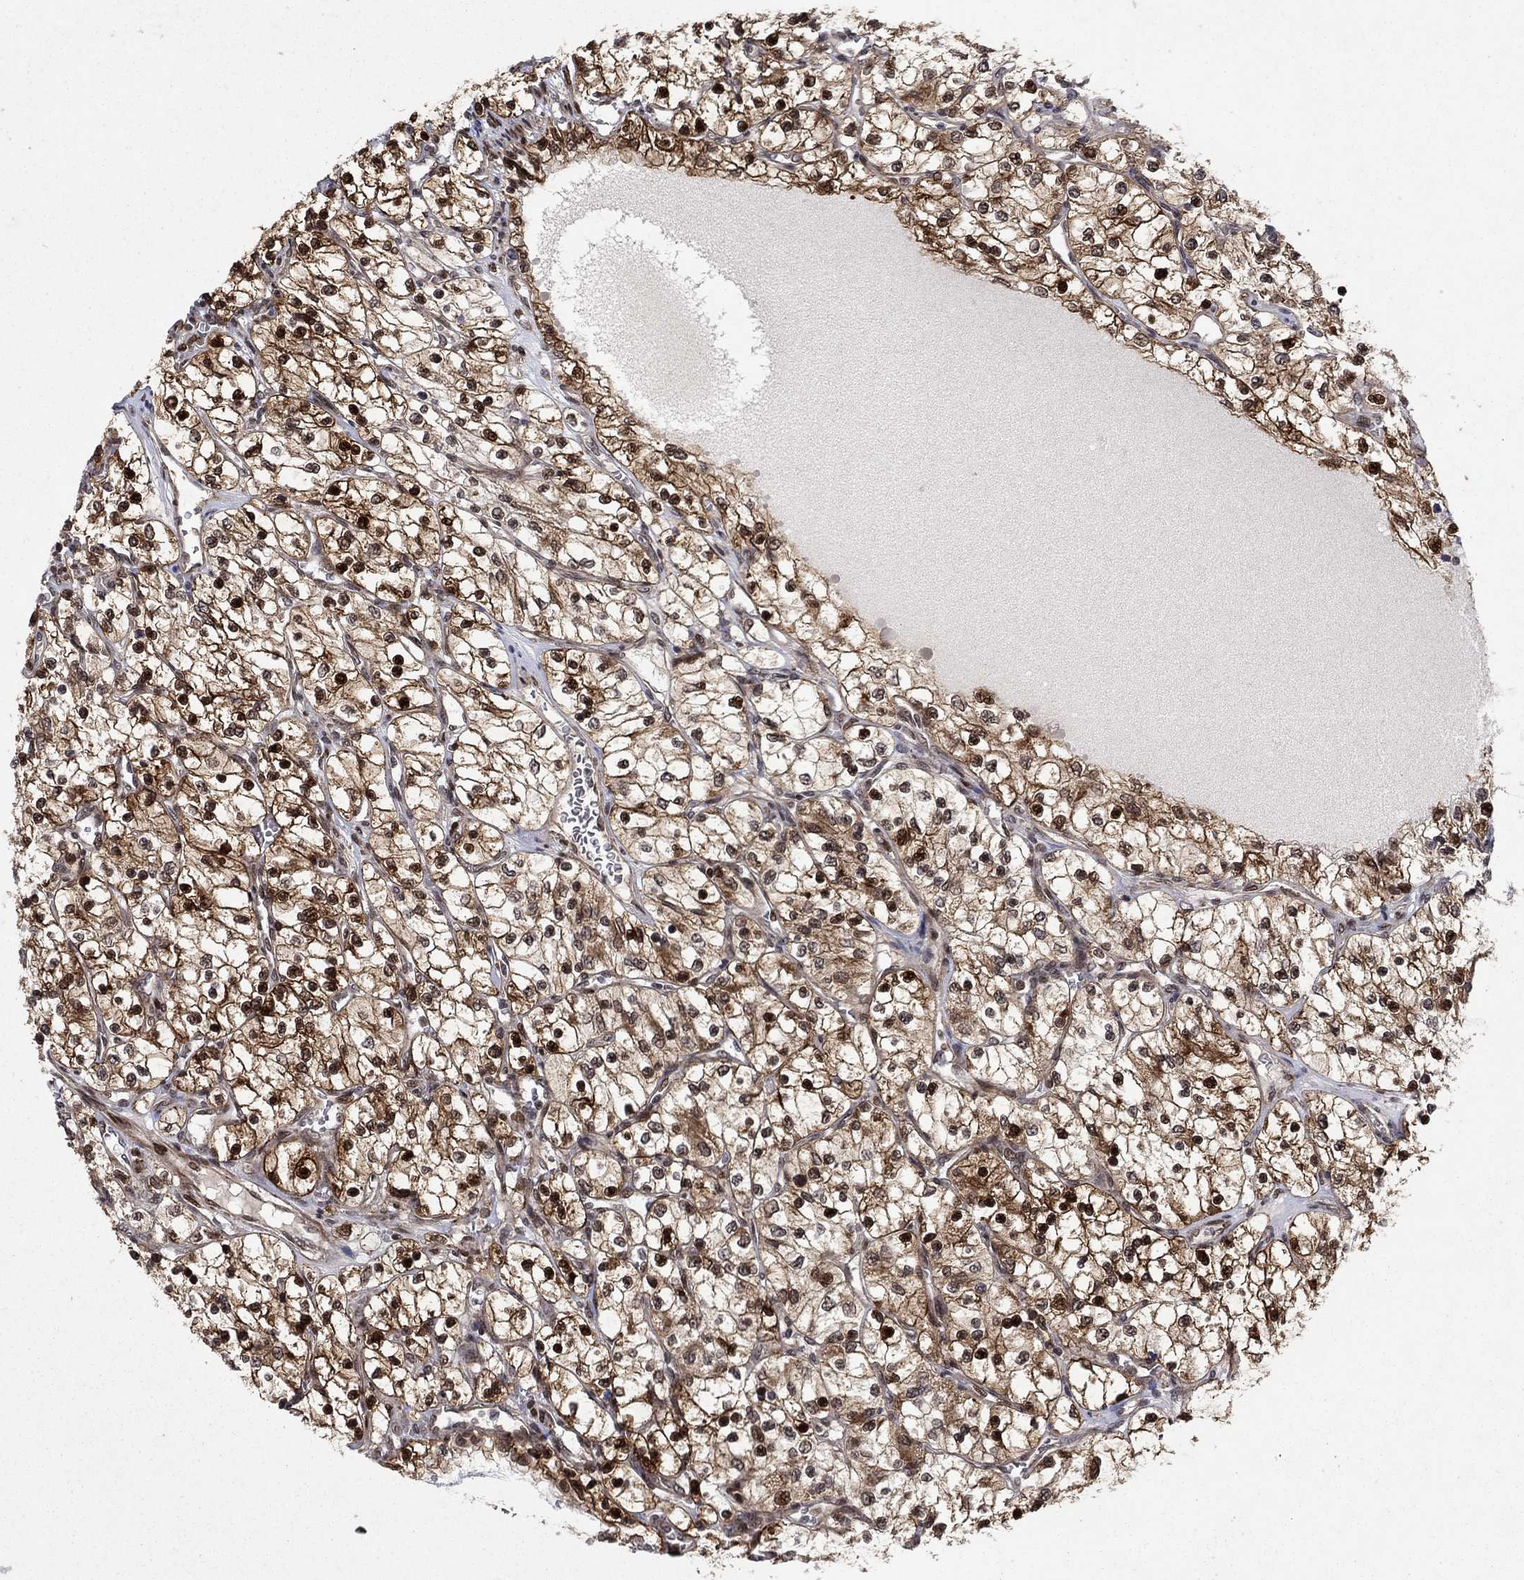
{"staining": {"intensity": "strong", "quantity": "25%-75%", "location": "cytoplasmic/membranous,nuclear"}, "tissue": "renal cancer", "cell_type": "Tumor cells", "image_type": "cancer", "snomed": [{"axis": "morphology", "description": "Adenocarcinoma, NOS"}, {"axis": "topography", "description": "Kidney"}], "caption": "Tumor cells exhibit high levels of strong cytoplasmic/membranous and nuclear positivity in about 25%-75% of cells in human renal cancer. (DAB (3,3'-diaminobenzidine) IHC with brightfield microscopy, high magnification).", "gene": "PRICKLE4", "patient": {"sex": "female", "age": 69}}